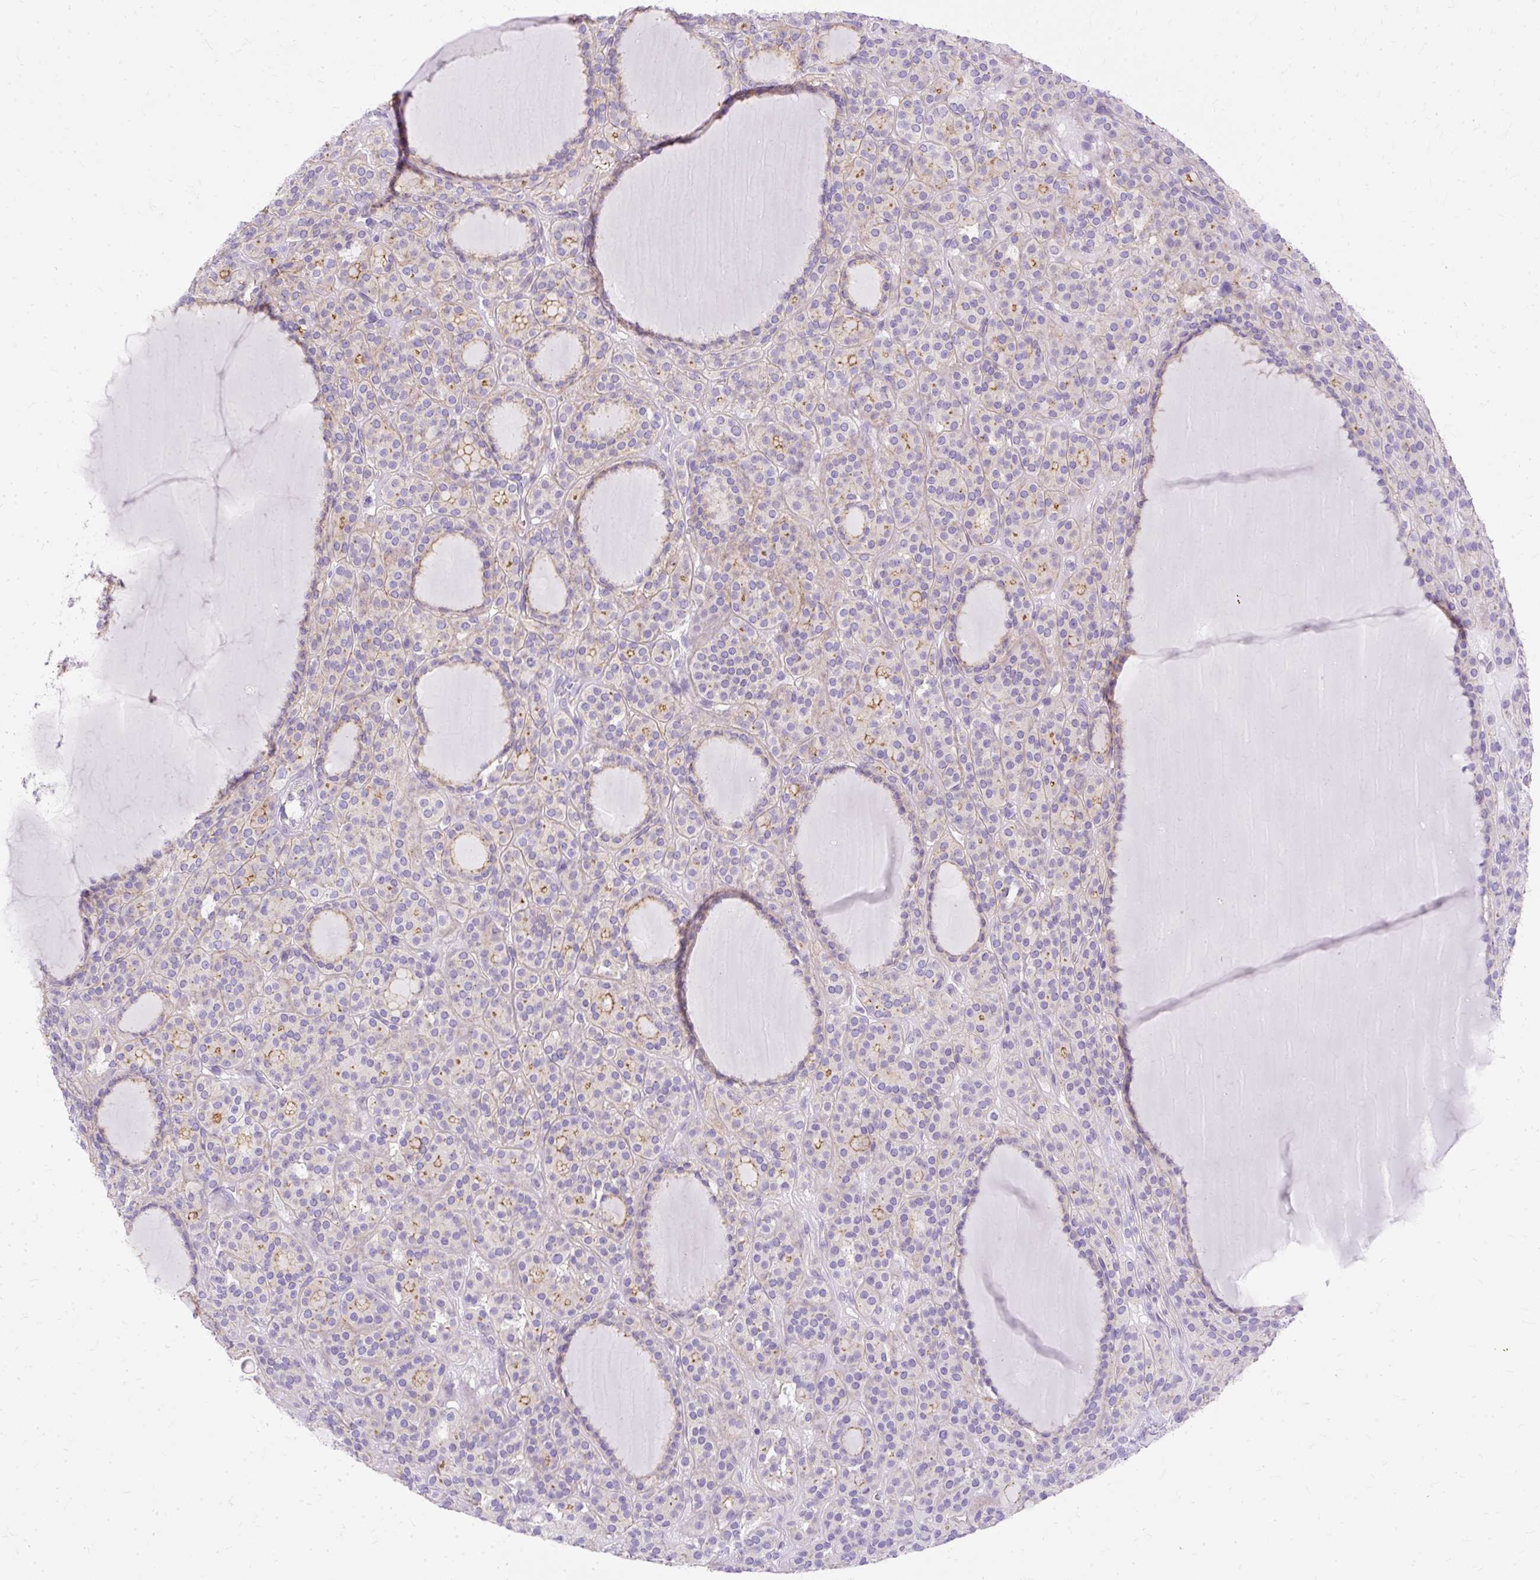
{"staining": {"intensity": "weak", "quantity": "25%-75%", "location": "cytoplasmic/membranous"}, "tissue": "thyroid cancer", "cell_type": "Tumor cells", "image_type": "cancer", "snomed": [{"axis": "morphology", "description": "Follicular adenoma carcinoma, NOS"}, {"axis": "topography", "description": "Thyroid gland"}], "caption": "IHC of thyroid follicular adenoma carcinoma demonstrates low levels of weak cytoplasmic/membranous staining in about 25%-75% of tumor cells.", "gene": "MYO6", "patient": {"sex": "female", "age": 63}}